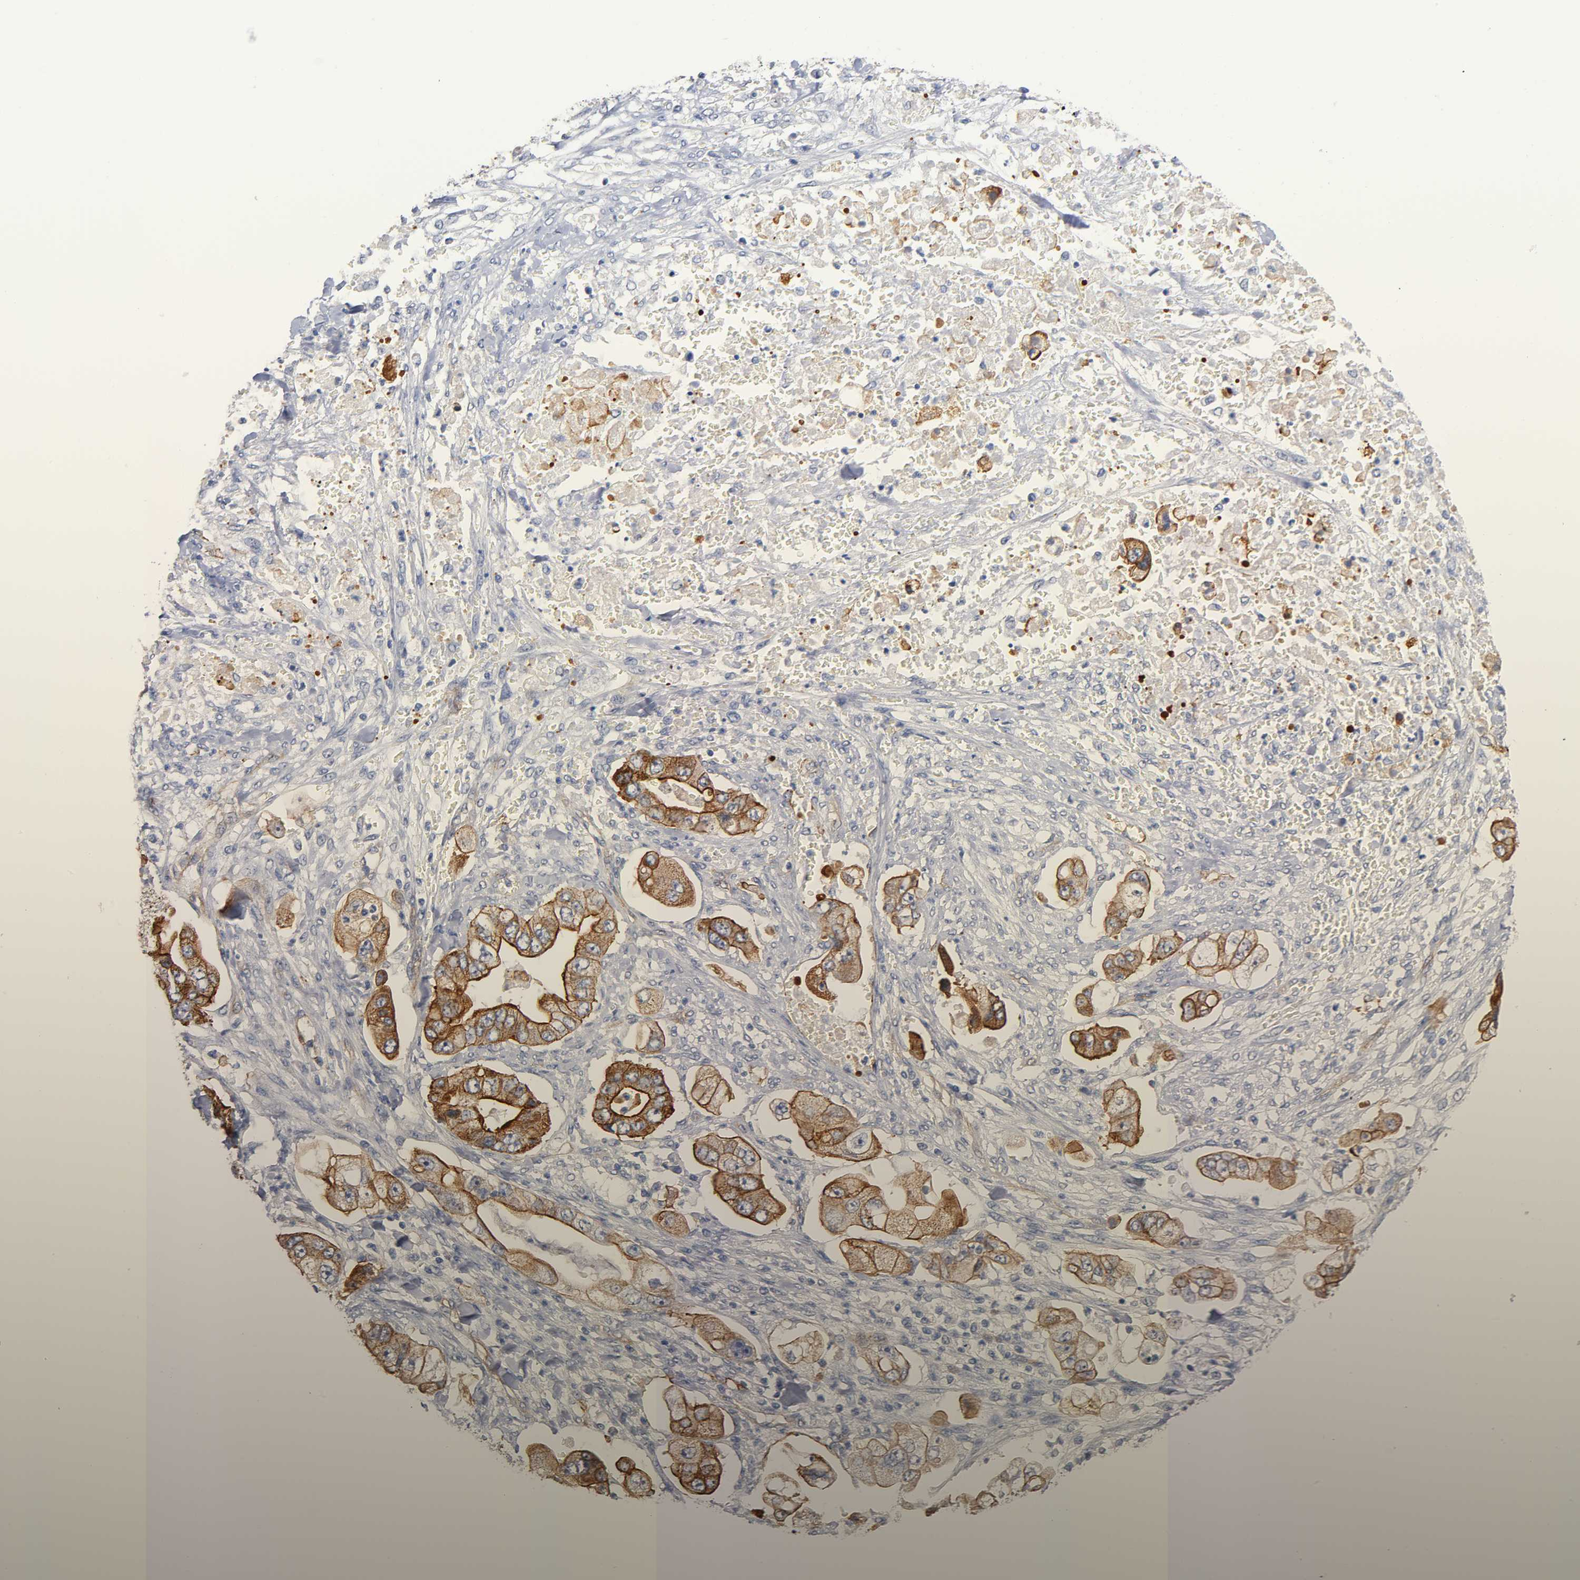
{"staining": {"intensity": "strong", "quantity": ">75%", "location": "cytoplasmic/membranous"}, "tissue": "stomach cancer", "cell_type": "Tumor cells", "image_type": "cancer", "snomed": [{"axis": "morphology", "description": "Adenocarcinoma, NOS"}, {"axis": "topography", "description": "Stomach"}], "caption": "This is an image of immunohistochemistry staining of stomach cancer, which shows strong expression in the cytoplasmic/membranous of tumor cells.", "gene": "SPTAN1", "patient": {"sex": "male", "age": 62}}